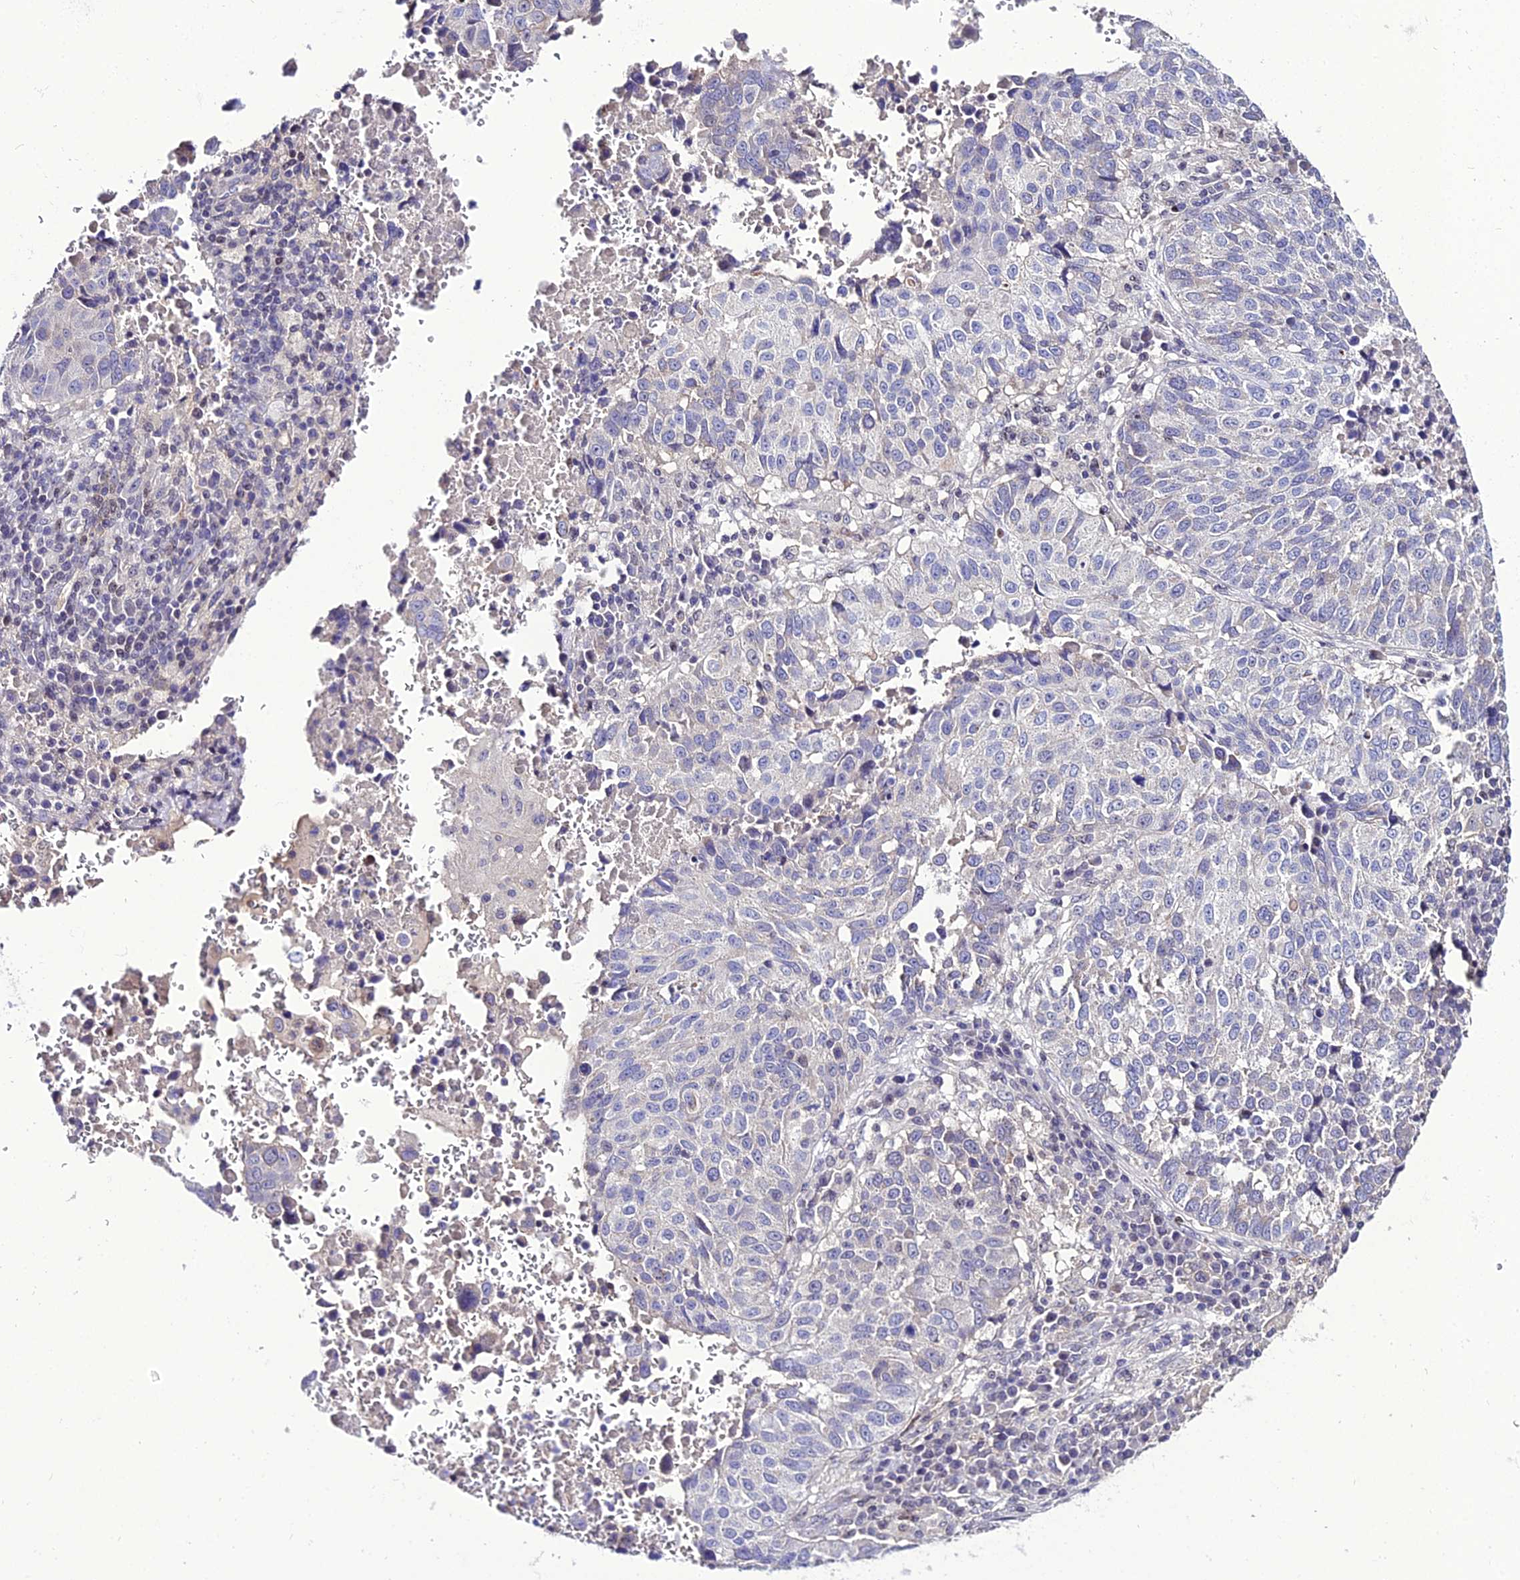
{"staining": {"intensity": "negative", "quantity": "none", "location": "none"}, "tissue": "lung cancer", "cell_type": "Tumor cells", "image_type": "cancer", "snomed": [{"axis": "morphology", "description": "Squamous cell carcinoma, NOS"}, {"axis": "topography", "description": "Lung"}], "caption": "Immunohistochemistry (IHC) of lung cancer (squamous cell carcinoma) reveals no expression in tumor cells. (IHC, brightfield microscopy, high magnification).", "gene": "SHQ1", "patient": {"sex": "male", "age": 73}}